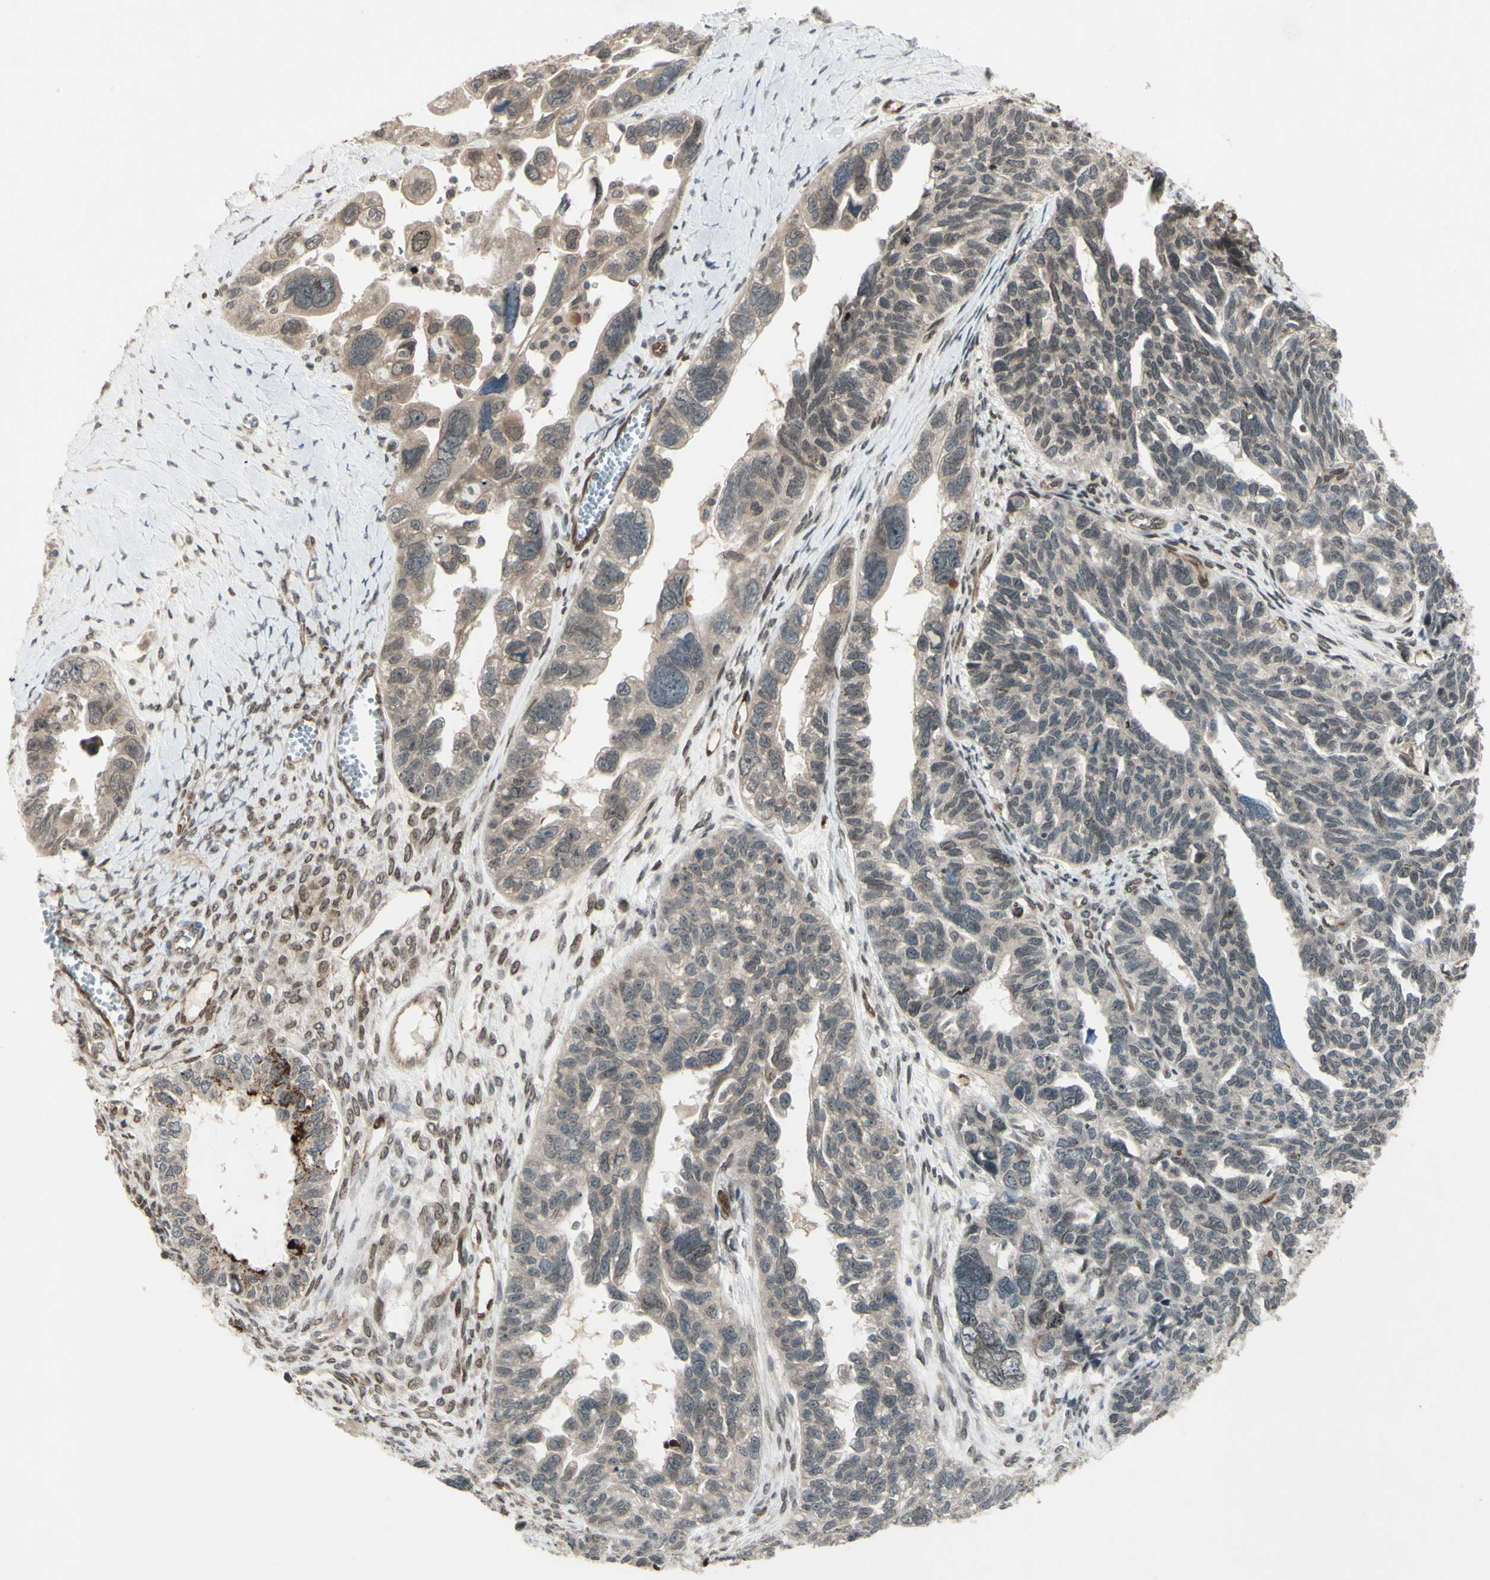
{"staining": {"intensity": "weak", "quantity": "25%-75%", "location": "cytoplasmic/membranous"}, "tissue": "ovarian cancer", "cell_type": "Tumor cells", "image_type": "cancer", "snomed": [{"axis": "morphology", "description": "Cystadenocarcinoma, serous, NOS"}, {"axis": "topography", "description": "Ovary"}], "caption": "An IHC histopathology image of neoplastic tissue is shown. Protein staining in brown labels weak cytoplasmic/membranous positivity in ovarian cancer within tumor cells. The protein is stained brown, and the nuclei are stained in blue (DAB (3,3'-diaminobenzidine) IHC with brightfield microscopy, high magnification).", "gene": "MLF2", "patient": {"sex": "female", "age": 79}}